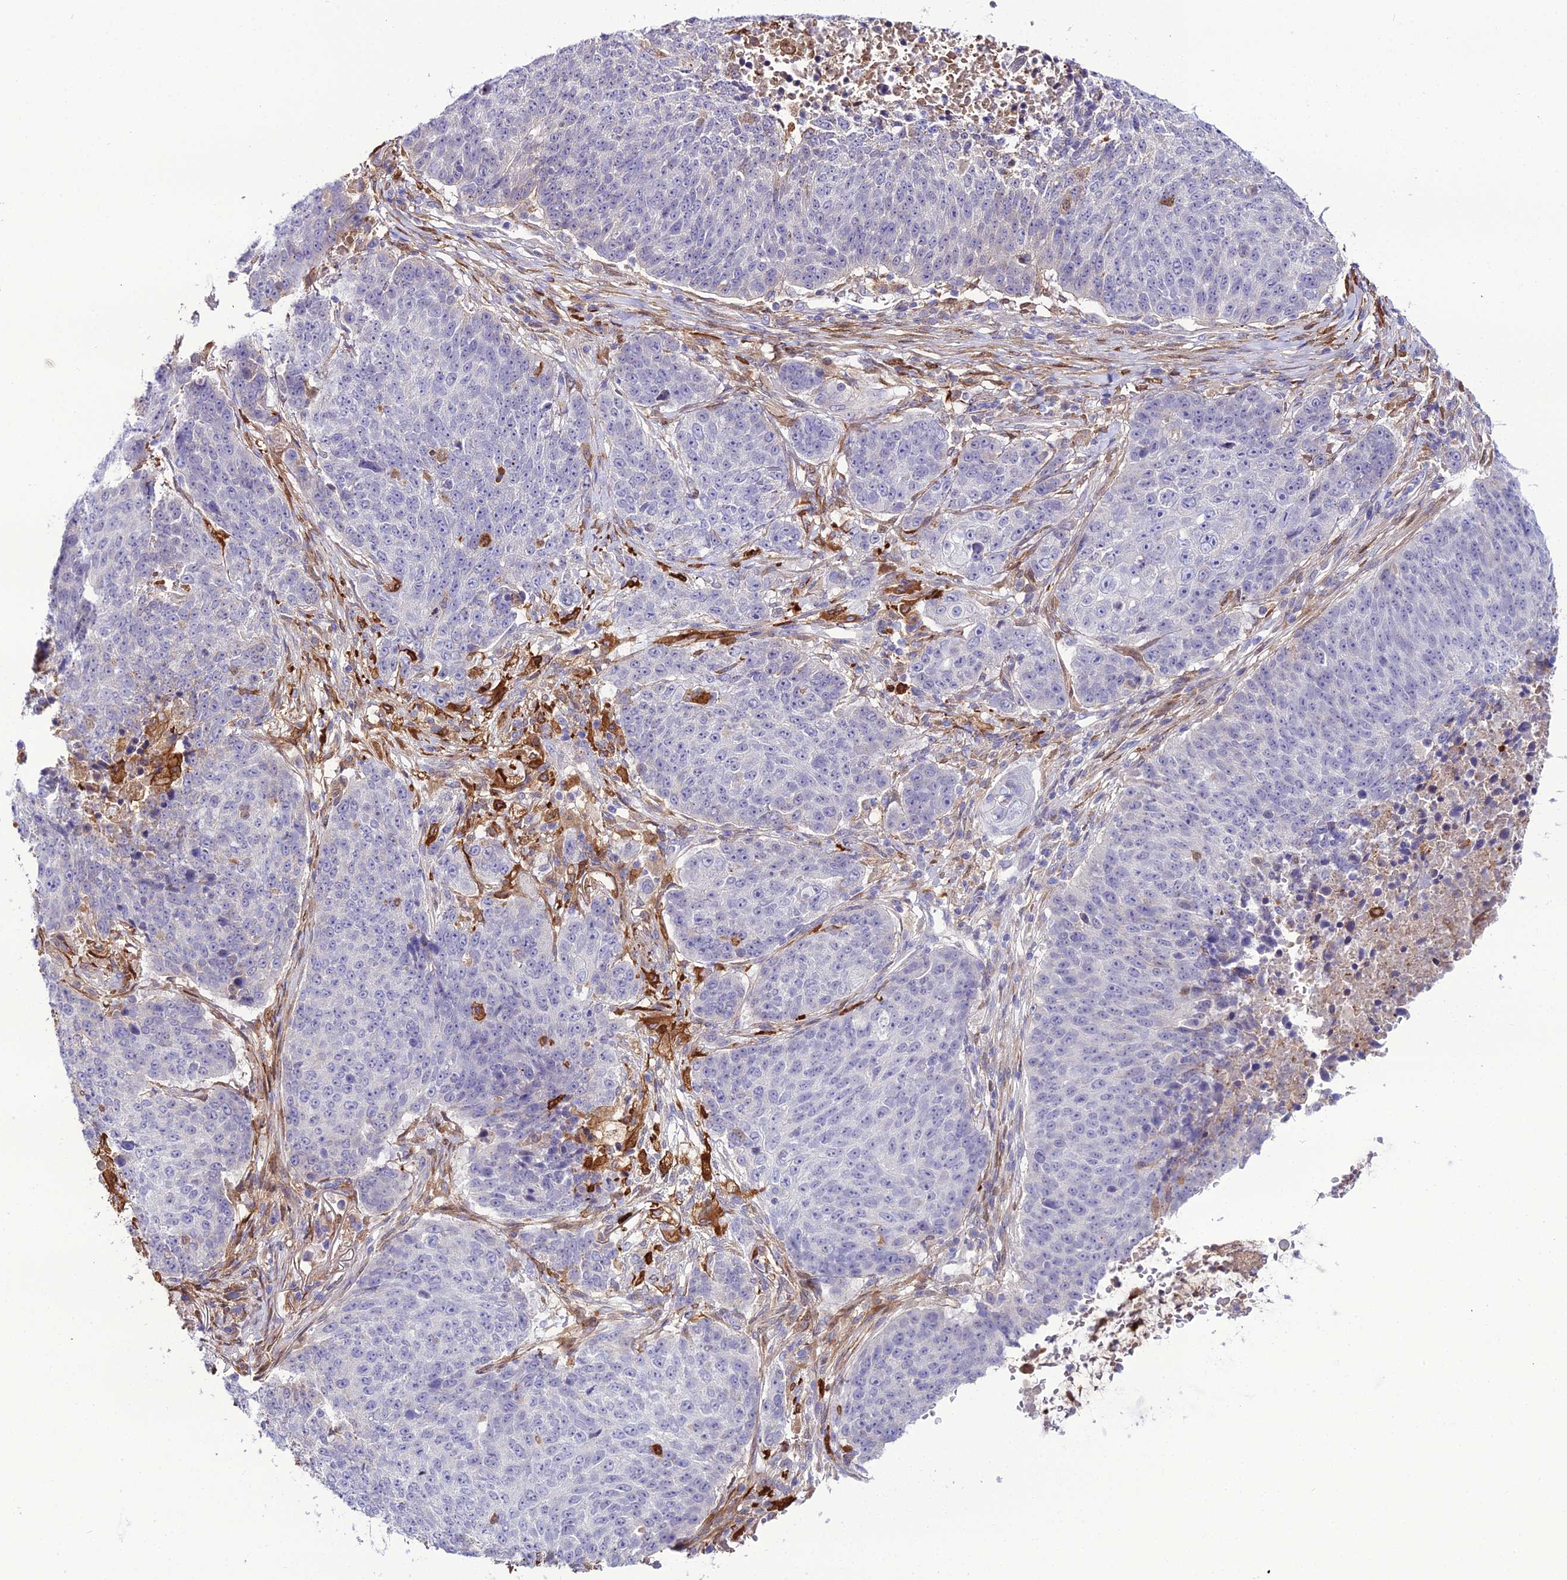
{"staining": {"intensity": "negative", "quantity": "none", "location": "none"}, "tissue": "lung cancer", "cell_type": "Tumor cells", "image_type": "cancer", "snomed": [{"axis": "morphology", "description": "Normal tissue, NOS"}, {"axis": "morphology", "description": "Squamous cell carcinoma, NOS"}, {"axis": "topography", "description": "Lymph node"}, {"axis": "topography", "description": "Lung"}], "caption": "High magnification brightfield microscopy of lung cancer (squamous cell carcinoma) stained with DAB (3,3'-diaminobenzidine) (brown) and counterstained with hematoxylin (blue): tumor cells show no significant positivity.", "gene": "MB21D2", "patient": {"sex": "male", "age": 66}}